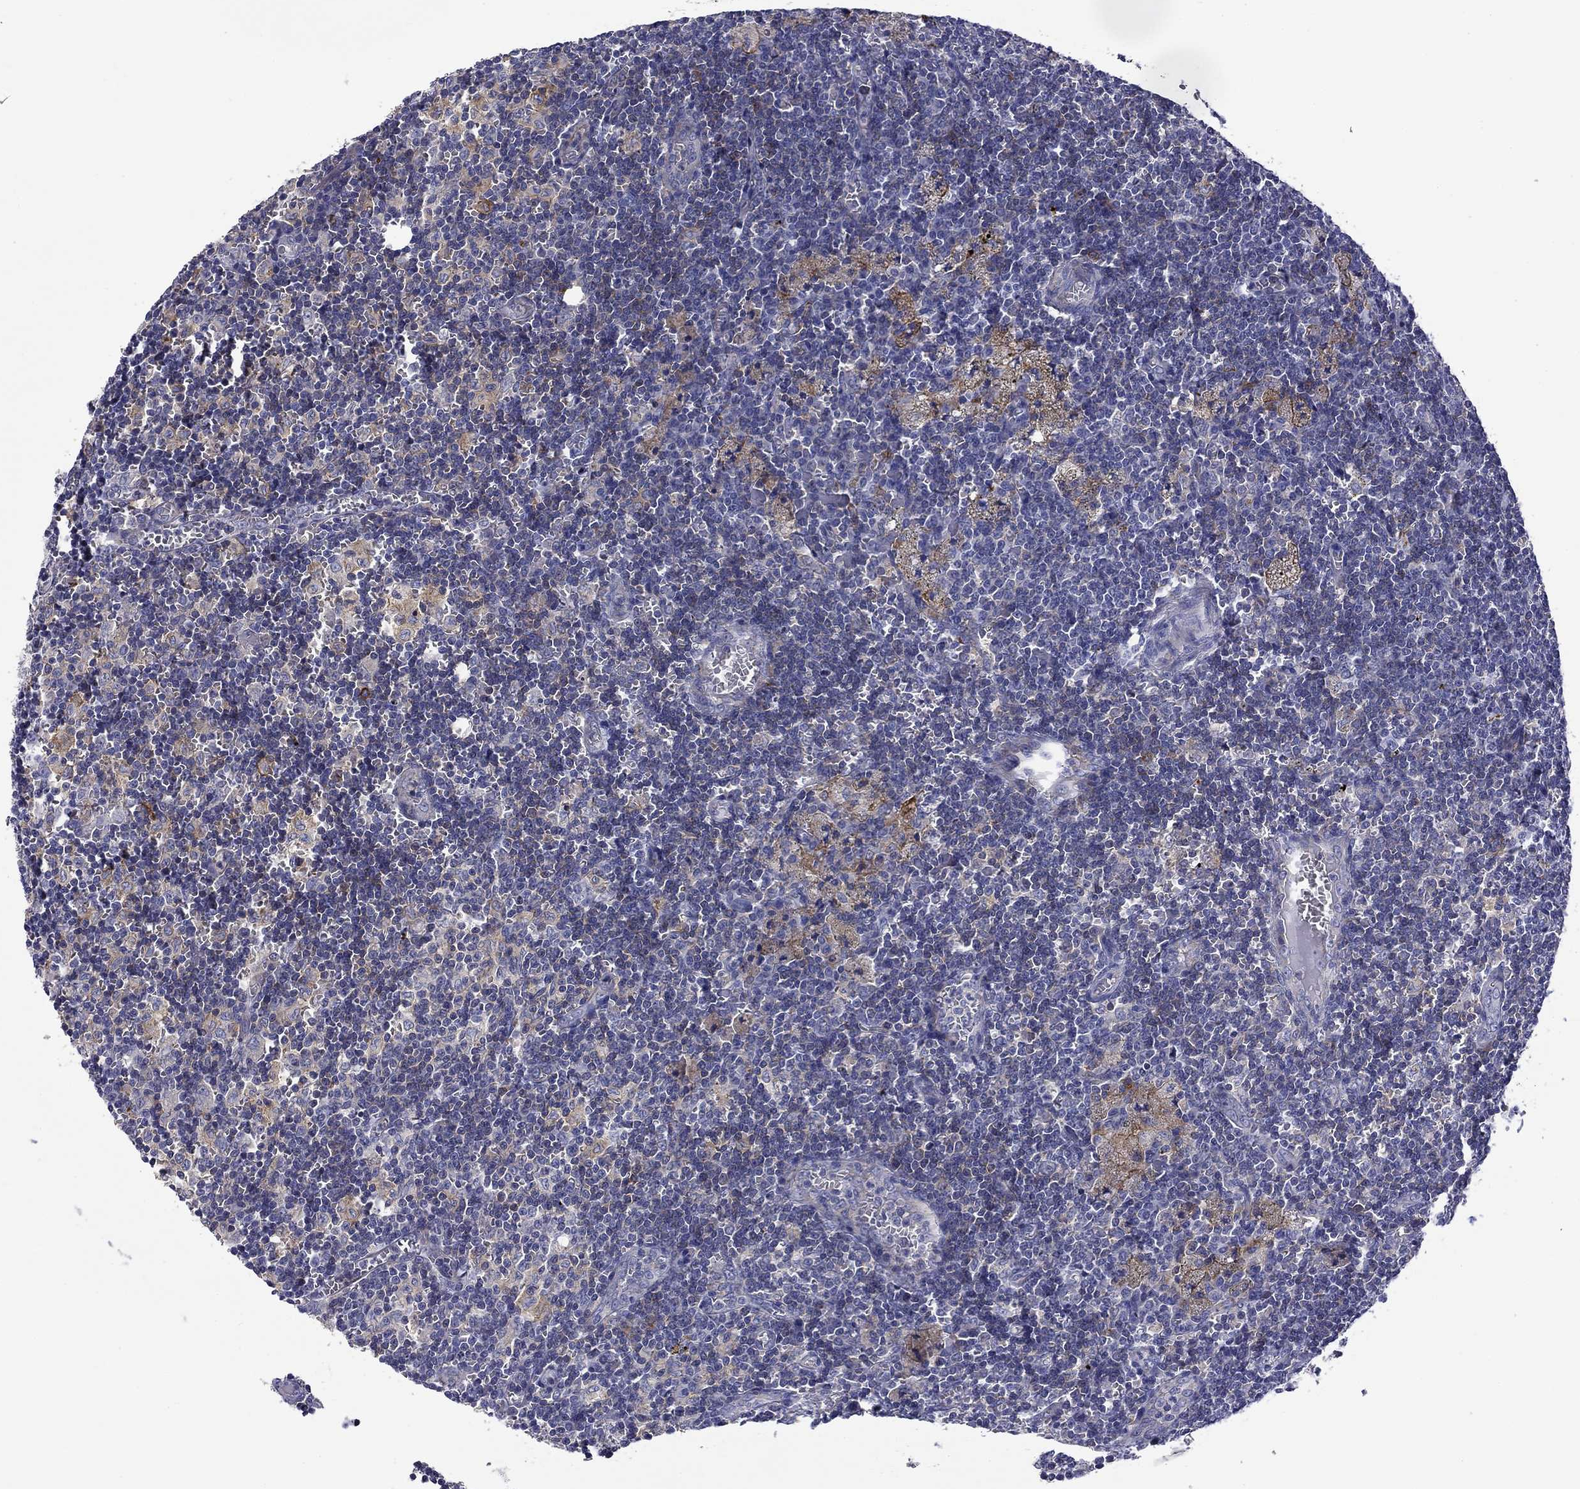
{"staining": {"intensity": "negative", "quantity": "none", "location": "none"}, "tissue": "lymph node", "cell_type": "Germinal center cells", "image_type": "normal", "snomed": [{"axis": "morphology", "description": "Normal tissue, NOS"}, {"axis": "topography", "description": "Lymph node"}], "caption": "Normal lymph node was stained to show a protein in brown. There is no significant expression in germinal center cells.", "gene": "CNDP1", "patient": {"sex": "male", "age": 62}}